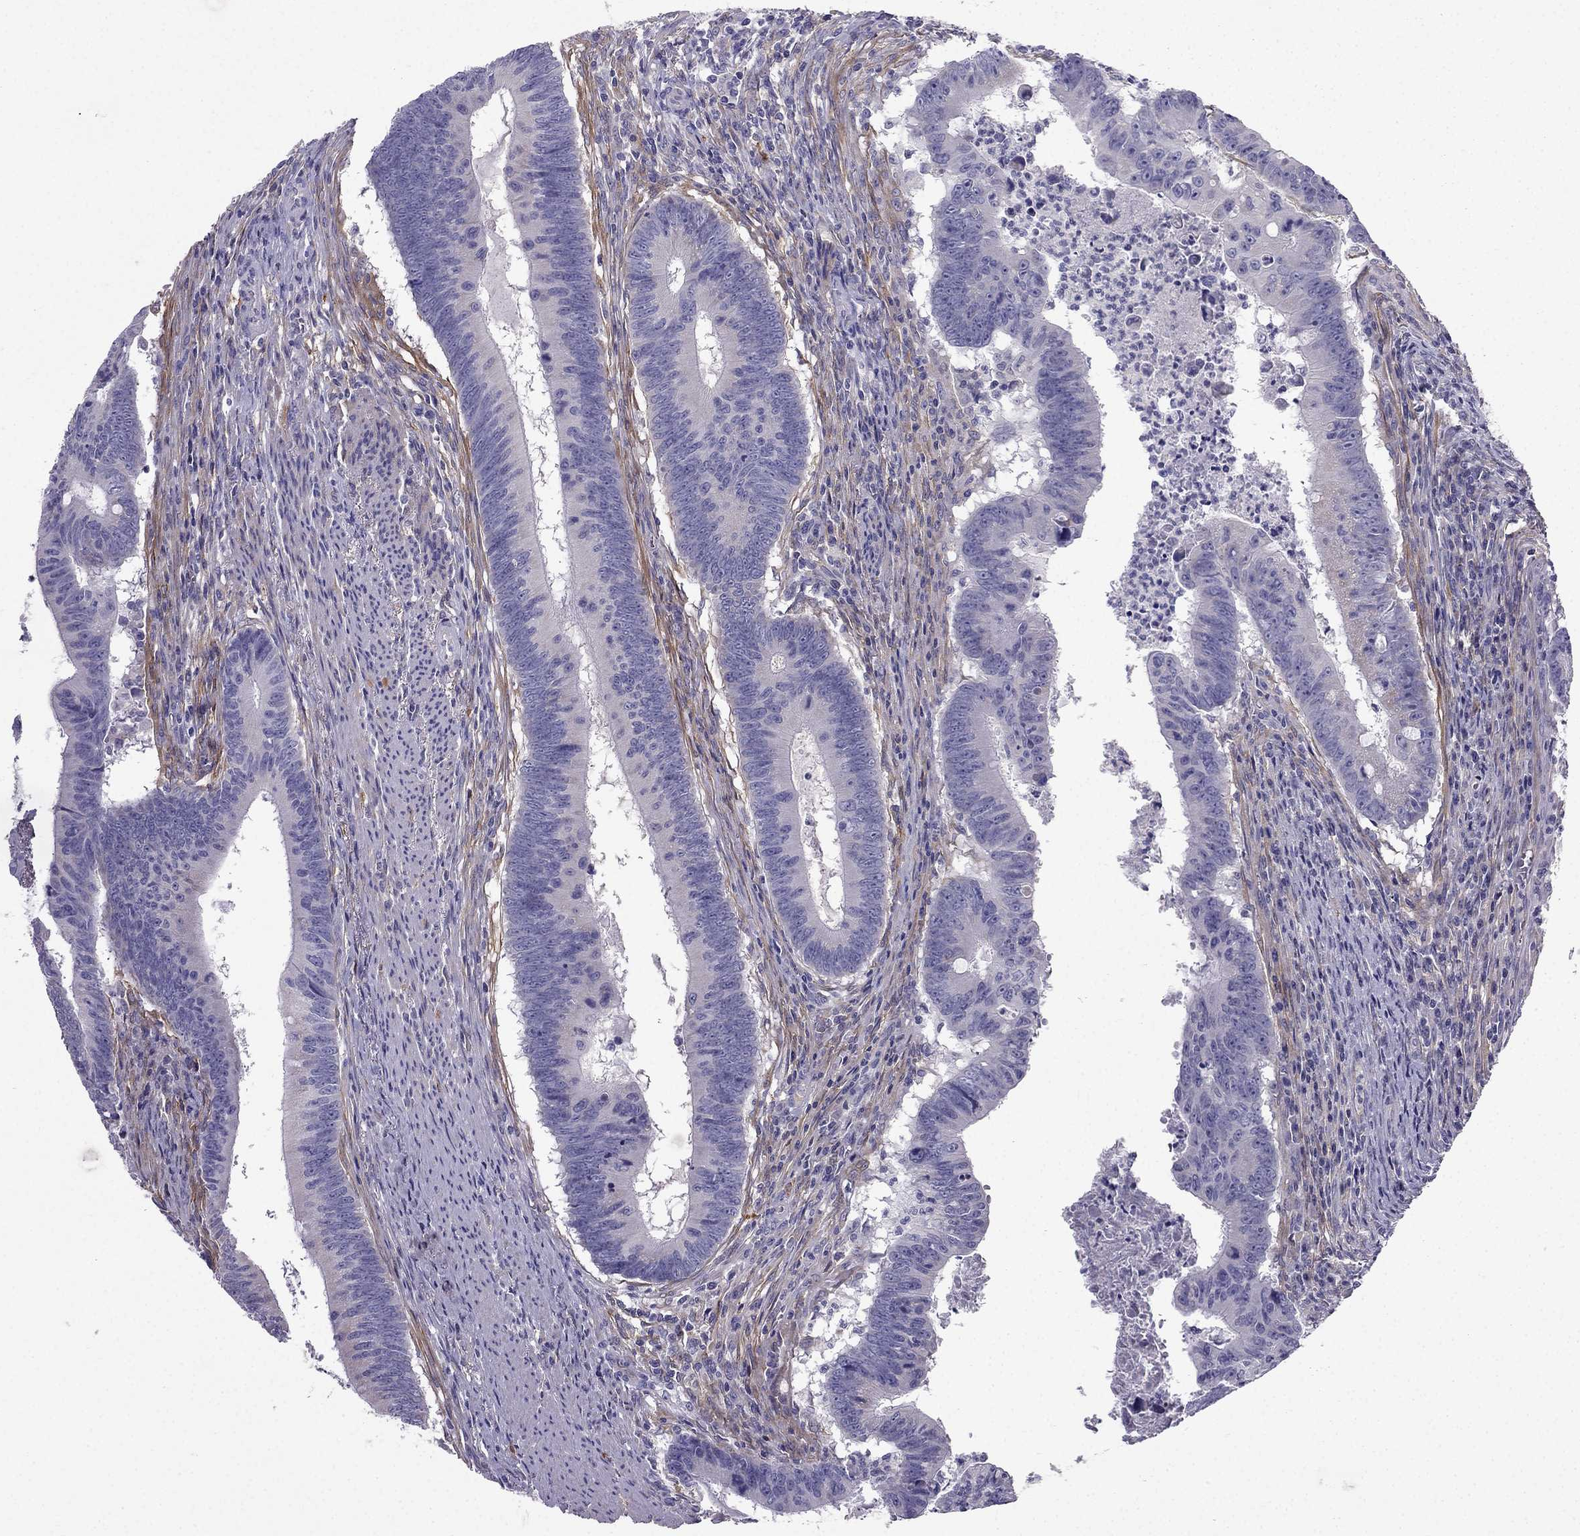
{"staining": {"intensity": "negative", "quantity": "none", "location": "none"}, "tissue": "colorectal cancer", "cell_type": "Tumor cells", "image_type": "cancer", "snomed": [{"axis": "morphology", "description": "Adenocarcinoma, NOS"}, {"axis": "topography", "description": "Colon"}], "caption": "Human adenocarcinoma (colorectal) stained for a protein using IHC displays no positivity in tumor cells.", "gene": "SYT5", "patient": {"sex": "female", "age": 87}}